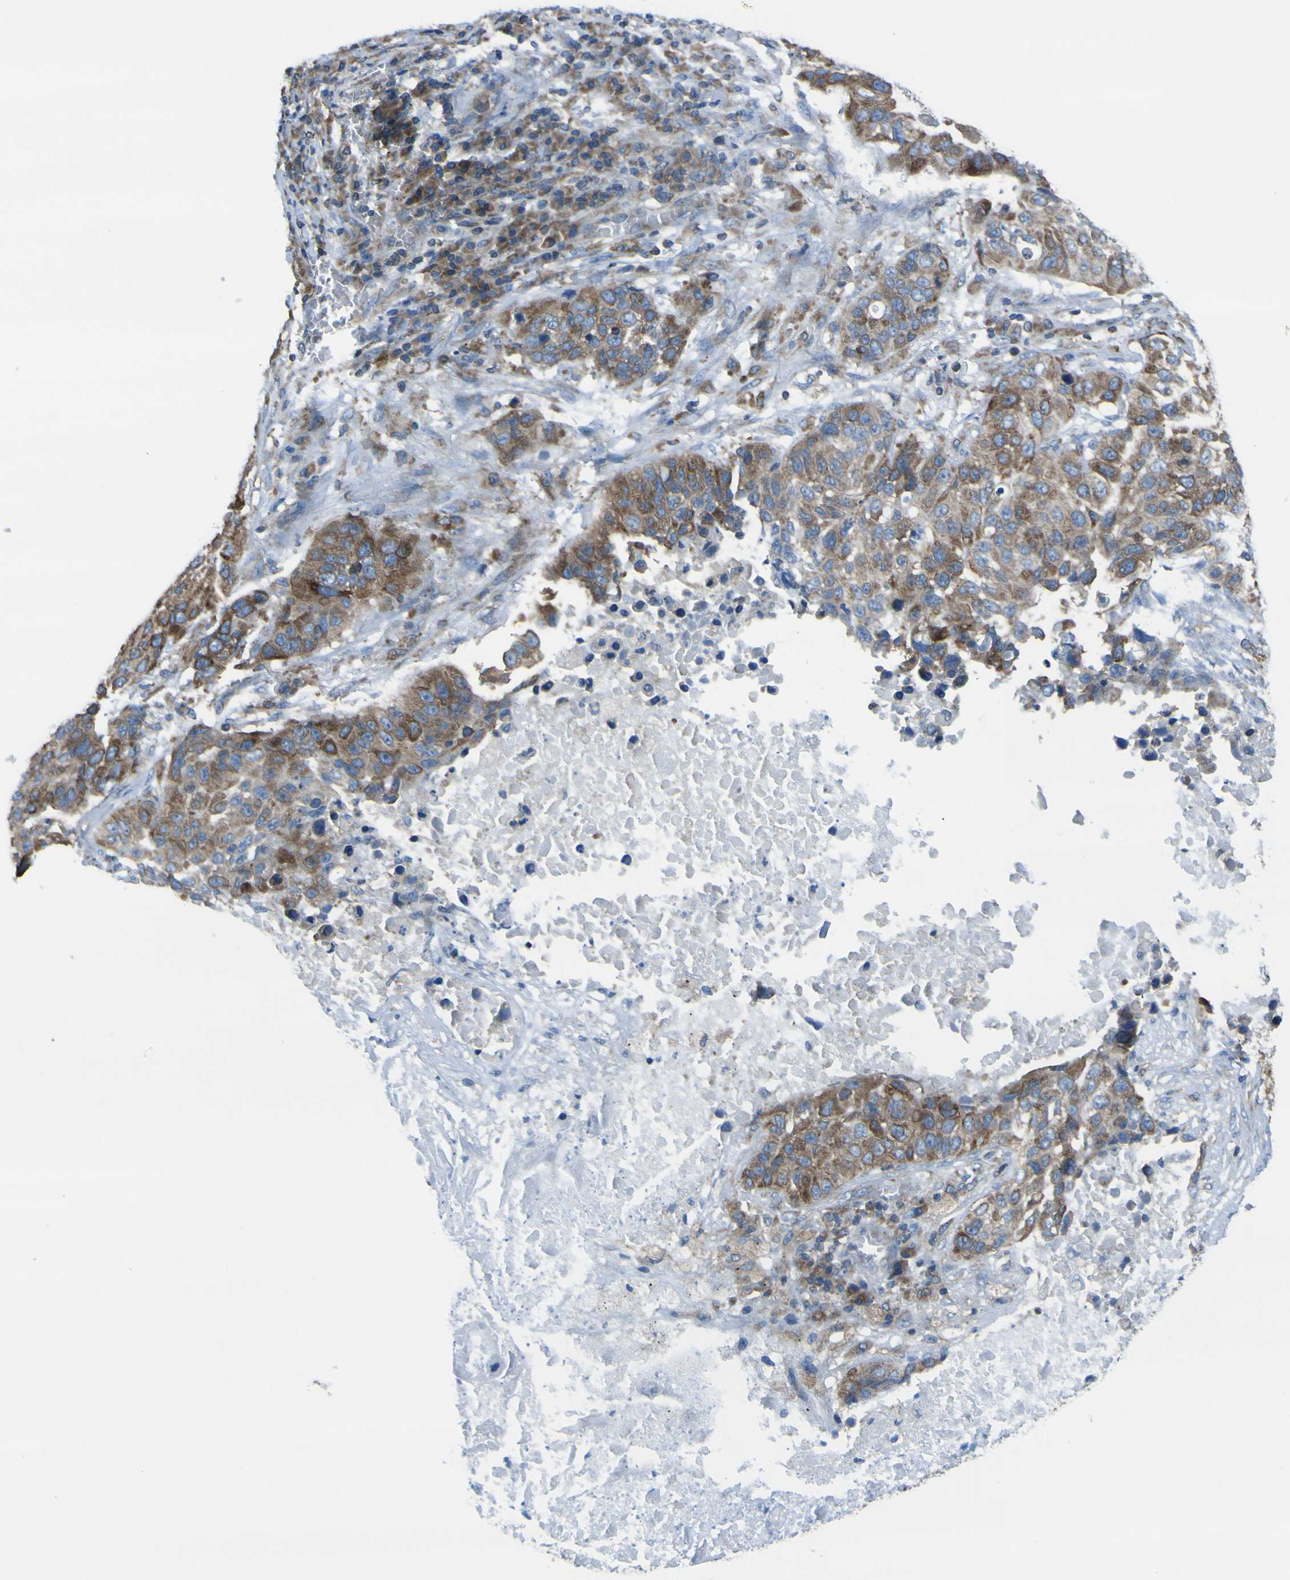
{"staining": {"intensity": "moderate", "quantity": "25%-75%", "location": "cytoplasmic/membranous"}, "tissue": "lung cancer", "cell_type": "Tumor cells", "image_type": "cancer", "snomed": [{"axis": "morphology", "description": "Squamous cell carcinoma, NOS"}, {"axis": "topography", "description": "Lung"}], "caption": "Human lung cancer stained with a protein marker exhibits moderate staining in tumor cells.", "gene": "STIM1", "patient": {"sex": "male", "age": 57}}